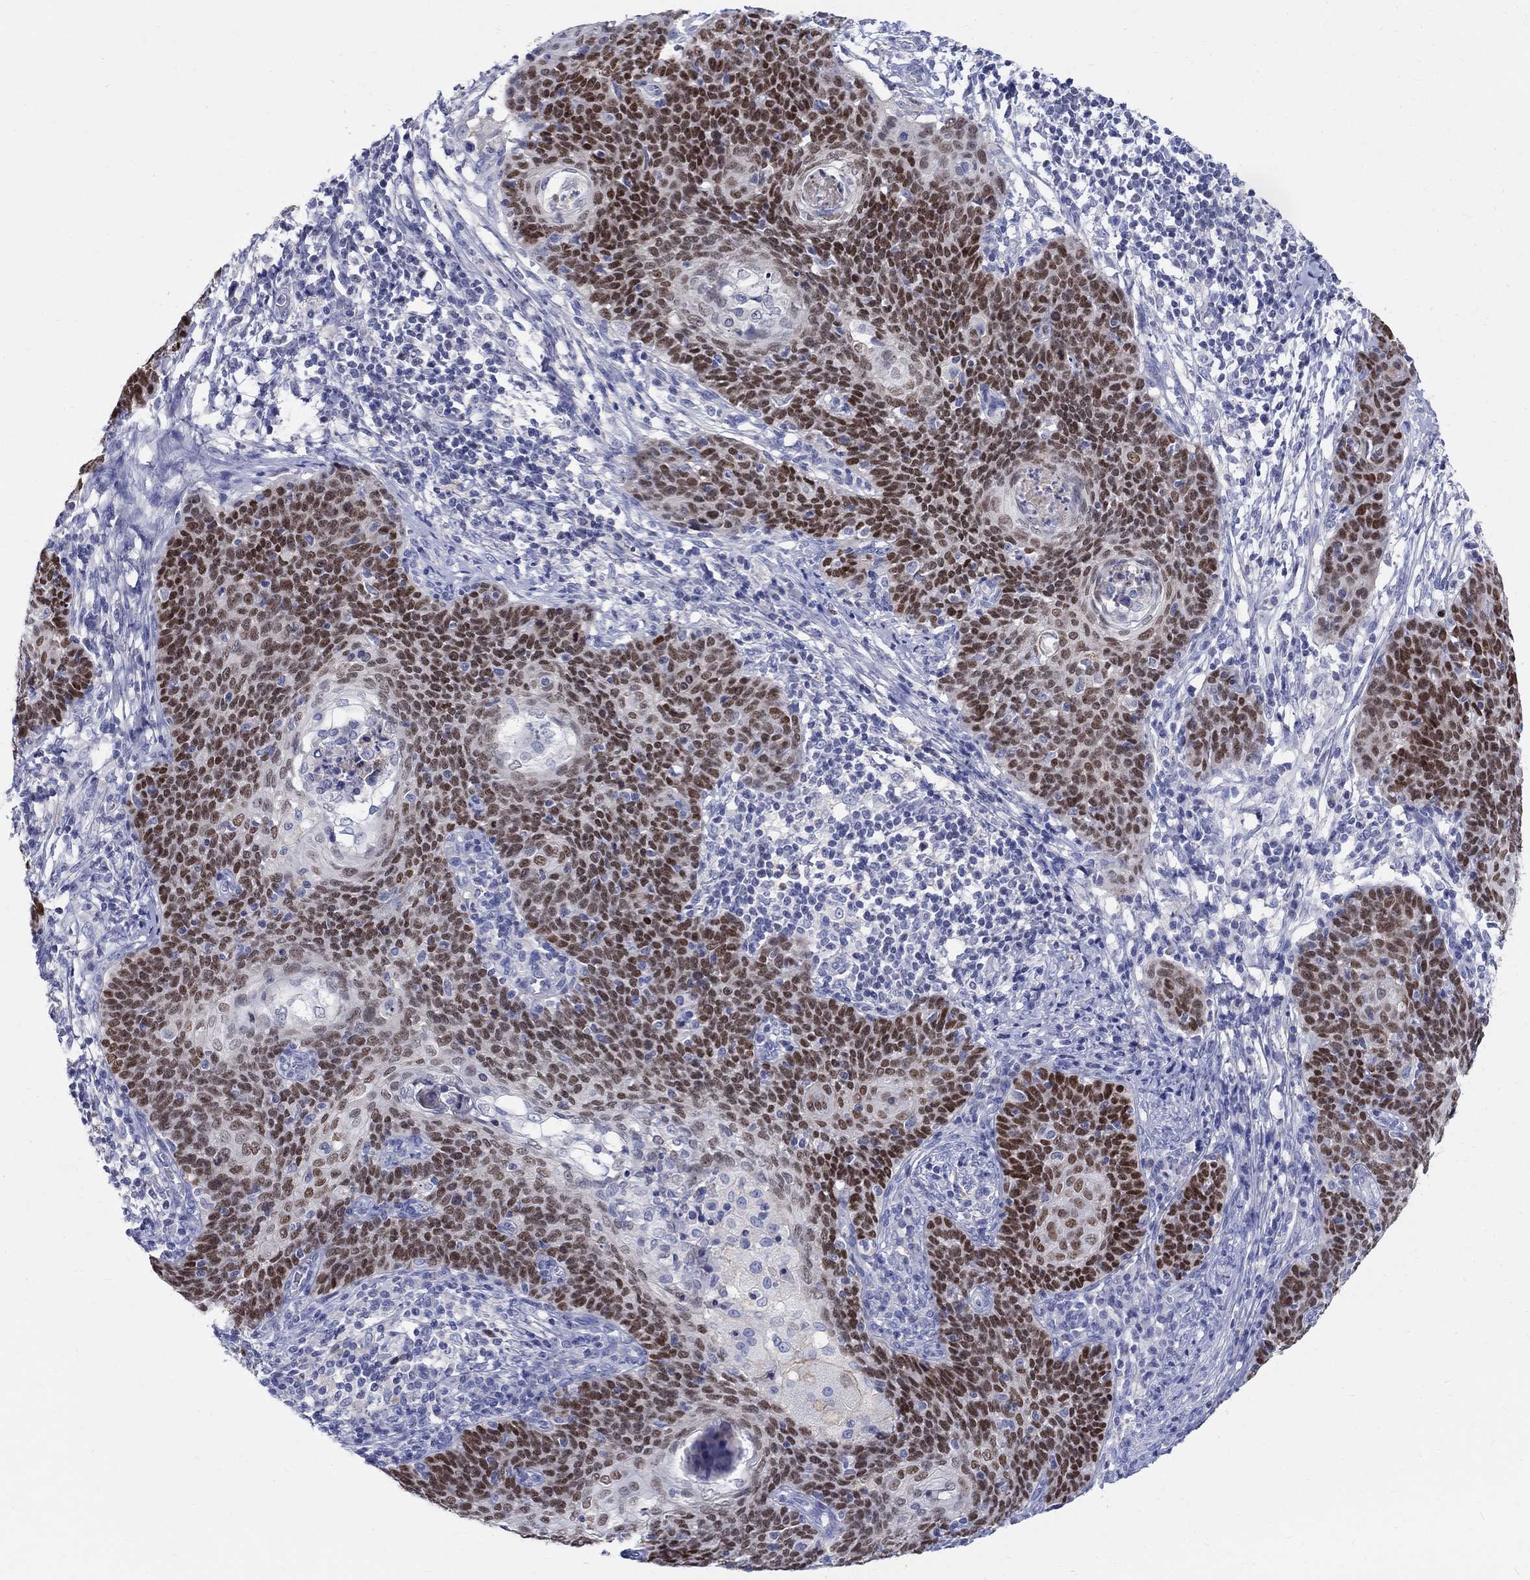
{"staining": {"intensity": "strong", "quantity": "<25%", "location": "nuclear"}, "tissue": "cervical cancer", "cell_type": "Tumor cells", "image_type": "cancer", "snomed": [{"axis": "morphology", "description": "Squamous cell carcinoma, NOS"}, {"axis": "topography", "description": "Cervix"}], "caption": "Cervical squamous cell carcinoma stained with a protein marker demonstrates strong staining in tumor cells.", "gene": "SOX2", "patient": {"sex": "female", "age": 39}}